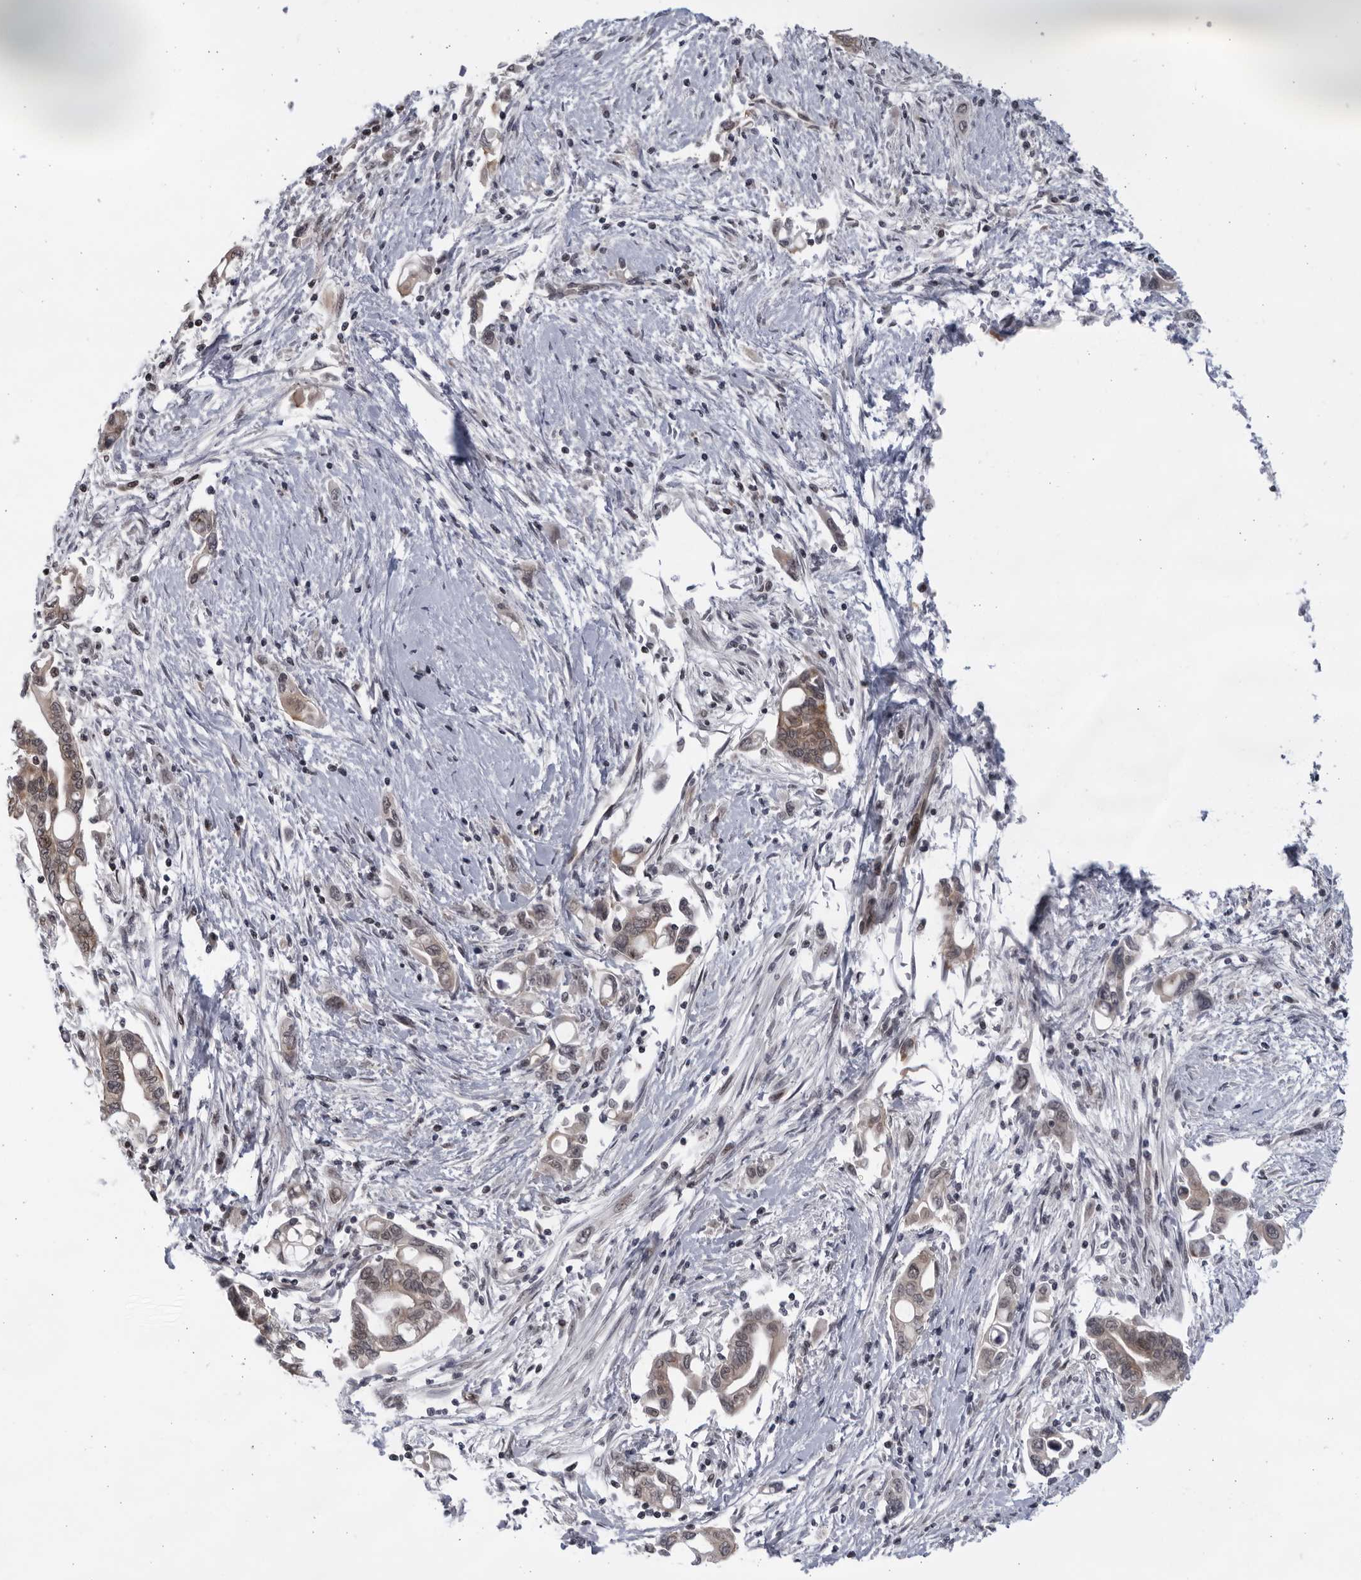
{"staining": {"intensity": "weak", "quantity": ">75%", "location": "cytoplasmic/membranous"}, "tissue": "pancreatic cancer", "cell_type": "Tumor cells", "image_type": "cancer", "snomed": [{"axis": "morphology", "description": "Adenocarcinoma, NOS"}, {"axis": "topography", "description": "Pancreas"}], "caption": "Protein expression analysis of human pancreatic cancer reveals weak cytoplasmic/membranous staining in approximately >75% of tumor cells.", "gene": "ITGB3BP", "patient": {"sex": "female", "age": 57}}